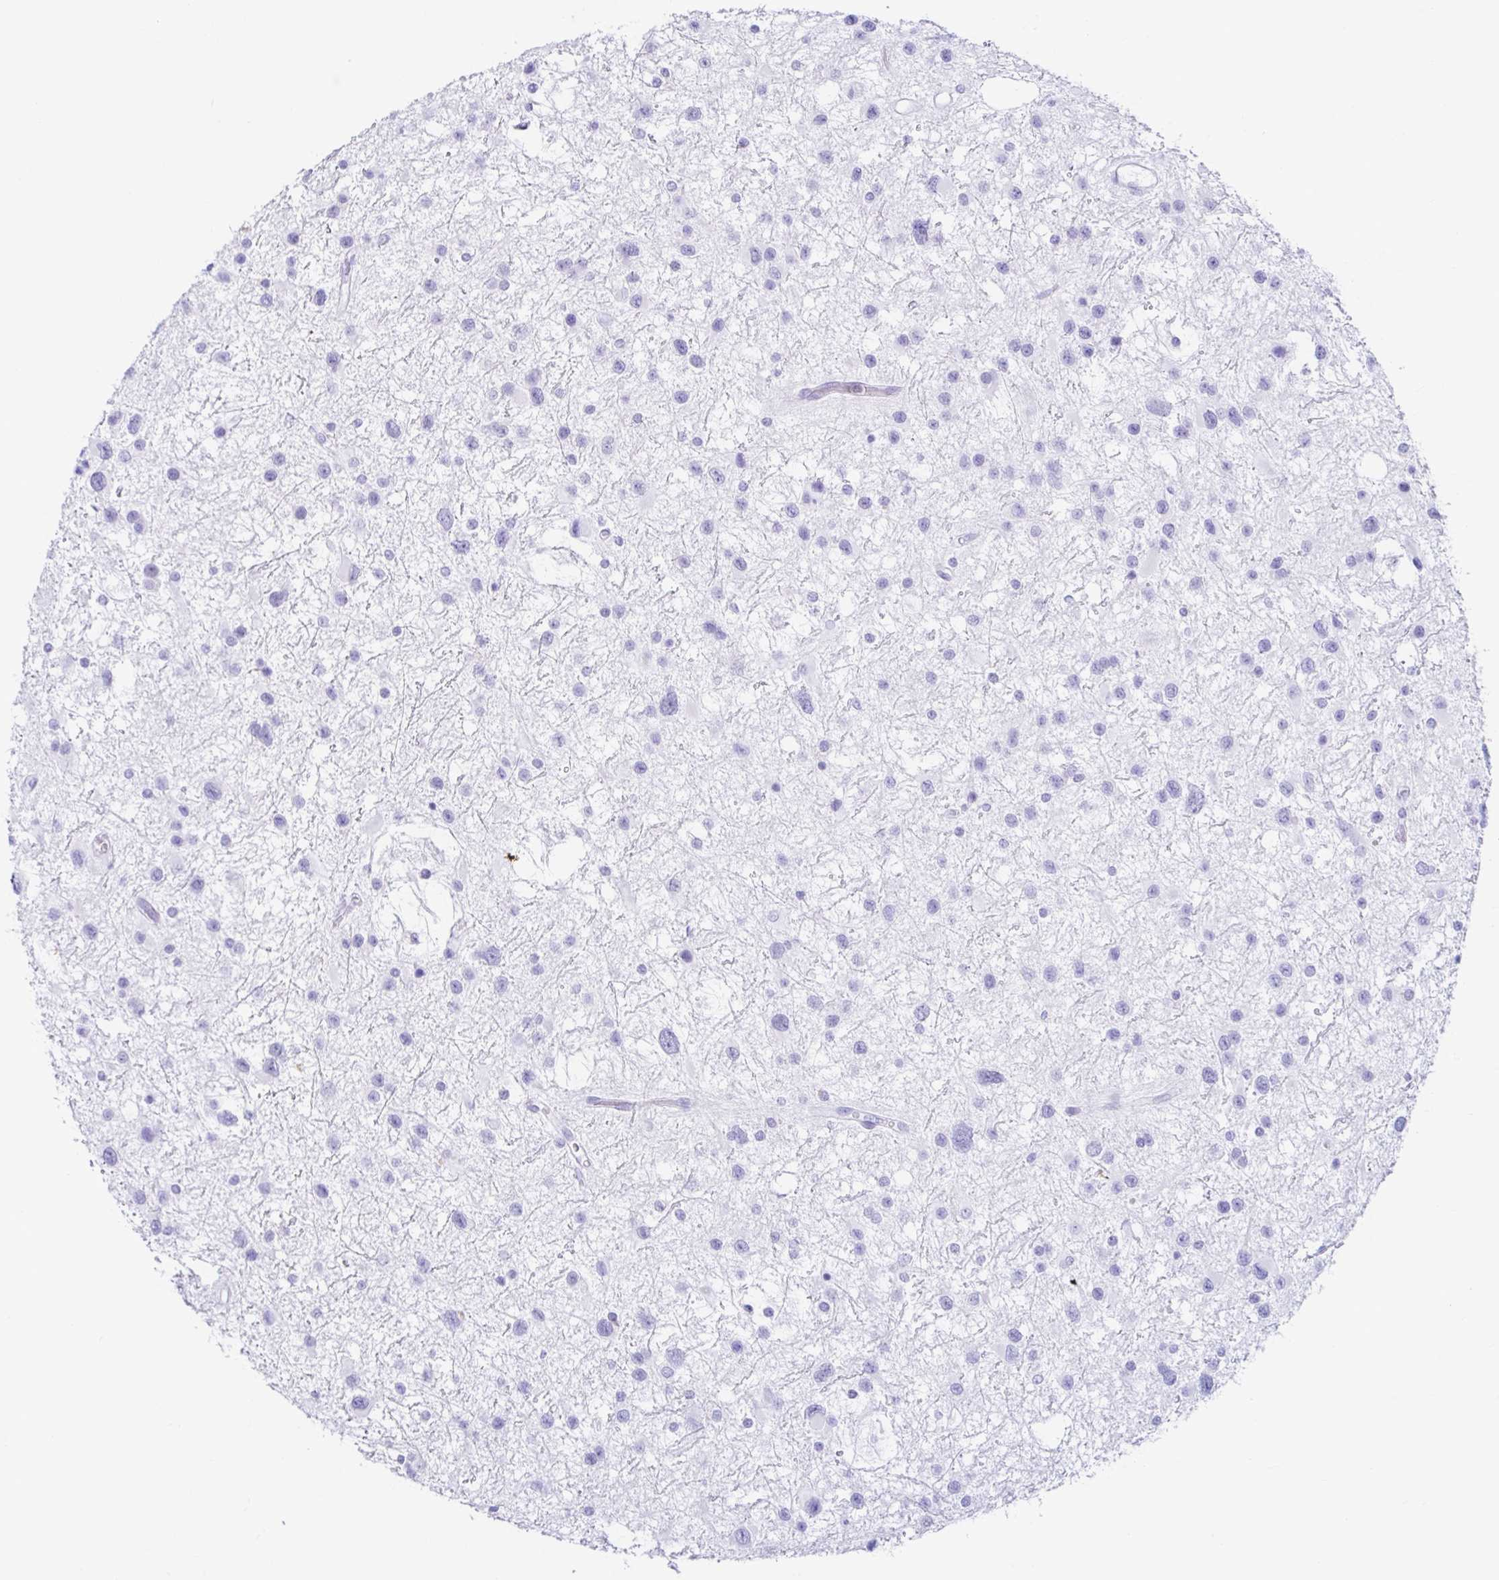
{"staining": {"intensity": "negative", "quantity": "none", "location": "none"}, "tissue": "glioma", "cell_type": "Tumor cells", "image_type": "cancer", "snomed": [{"axis": "morphology", "description": "Glioma, malignant, Low grade"}, {"axis": "topography", "description": "Brain"}], "caption": "The IHC micrograph has no significant positivity in tumor cells of glioma tissue.", "gene": "BEST1", "patient": {"sex": "female", "age": 32}}